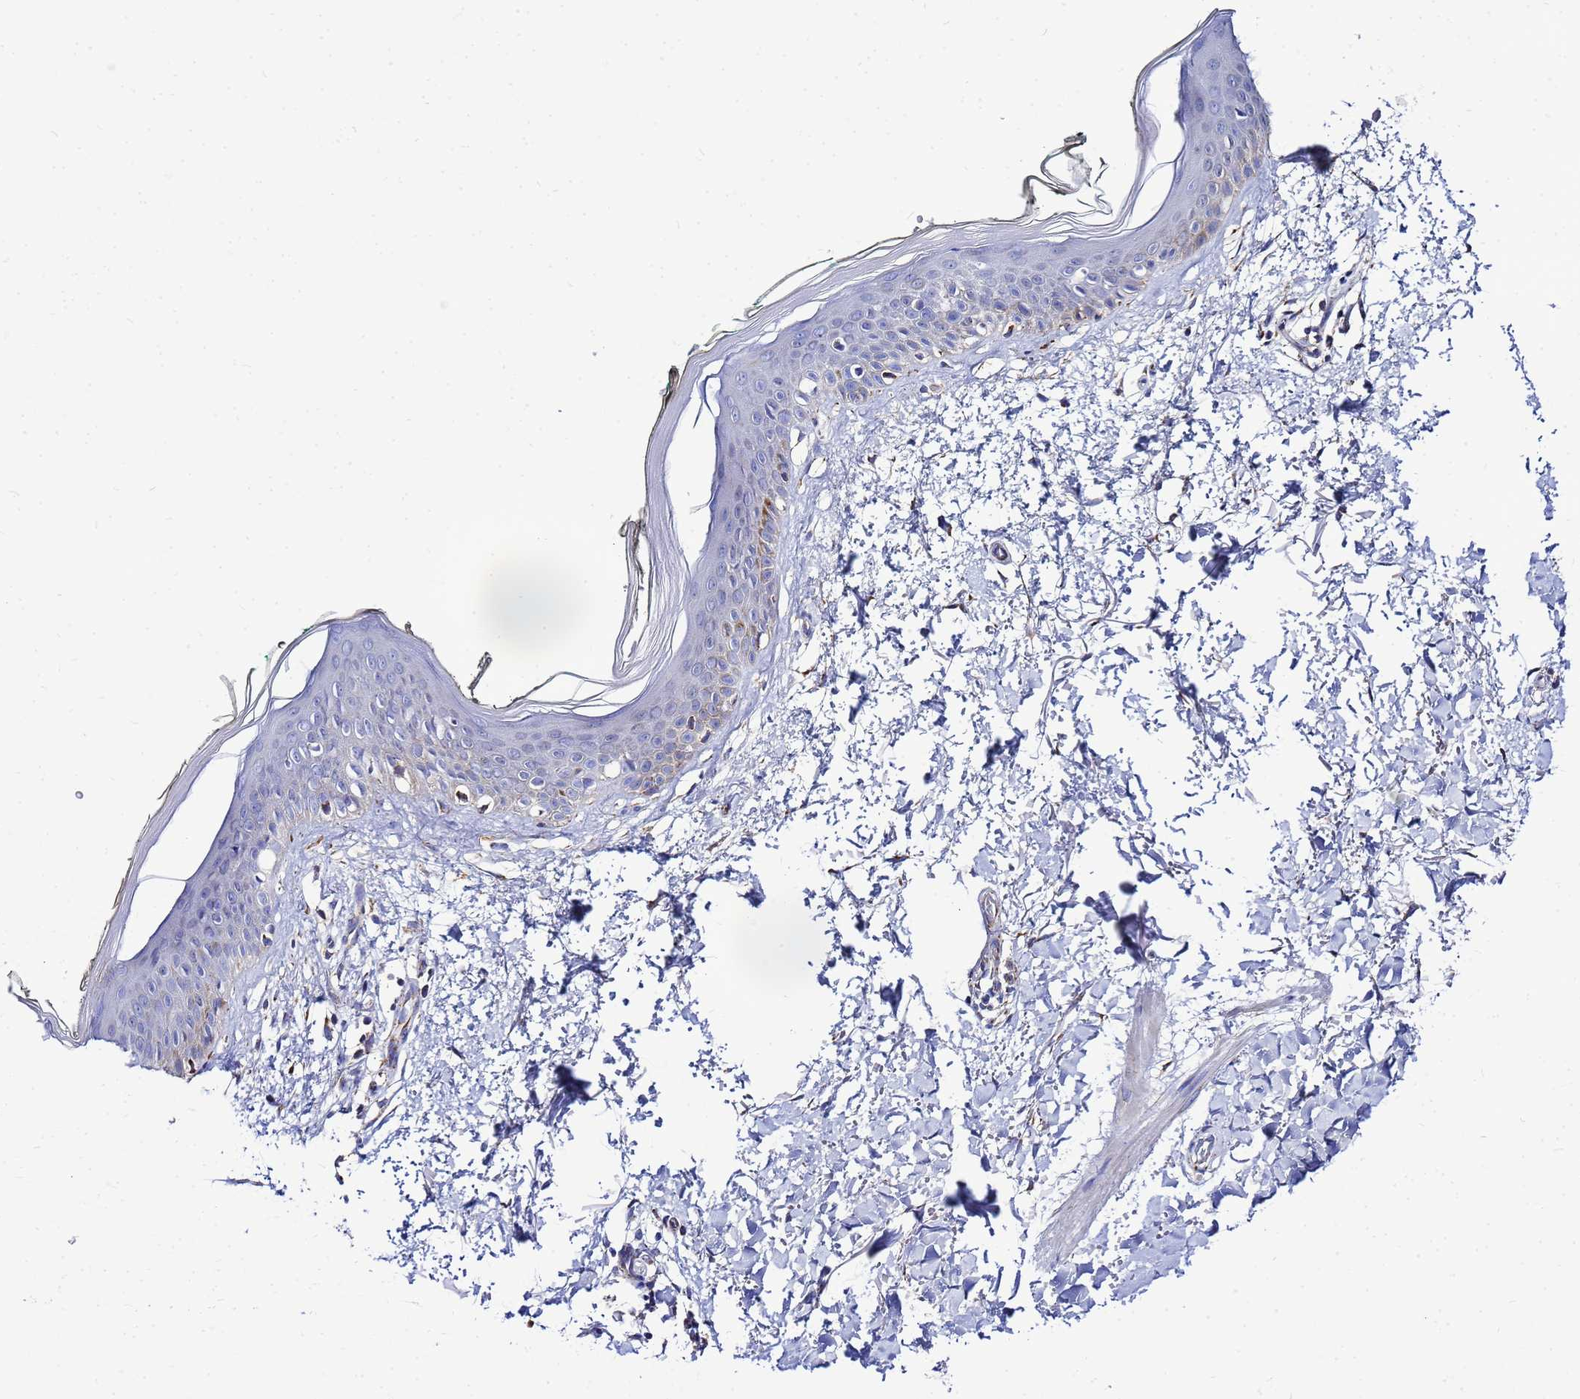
{"staining": {"intensity": "negative", "quantity": "none", "location": "none"}, "tissue": "skin", "cell_type": "Fibroblasts", "image_type": "normal", "snomed": [{"axis": "morphology", "description": "Normal tissue, NOS"}, {"axis": "topography", "description": "Skin"}], "caption": "An image of human skin is negative for staining in fibroblasts. Brightfield microscopy of immunohistochemistry stained with DAB (3,3'-diaminobenzidine) (brown) and hematoxylin (blue), captured at high magnification.", "gene": "FAHD2A", "patient": {"sex": "male", "age": 62}}